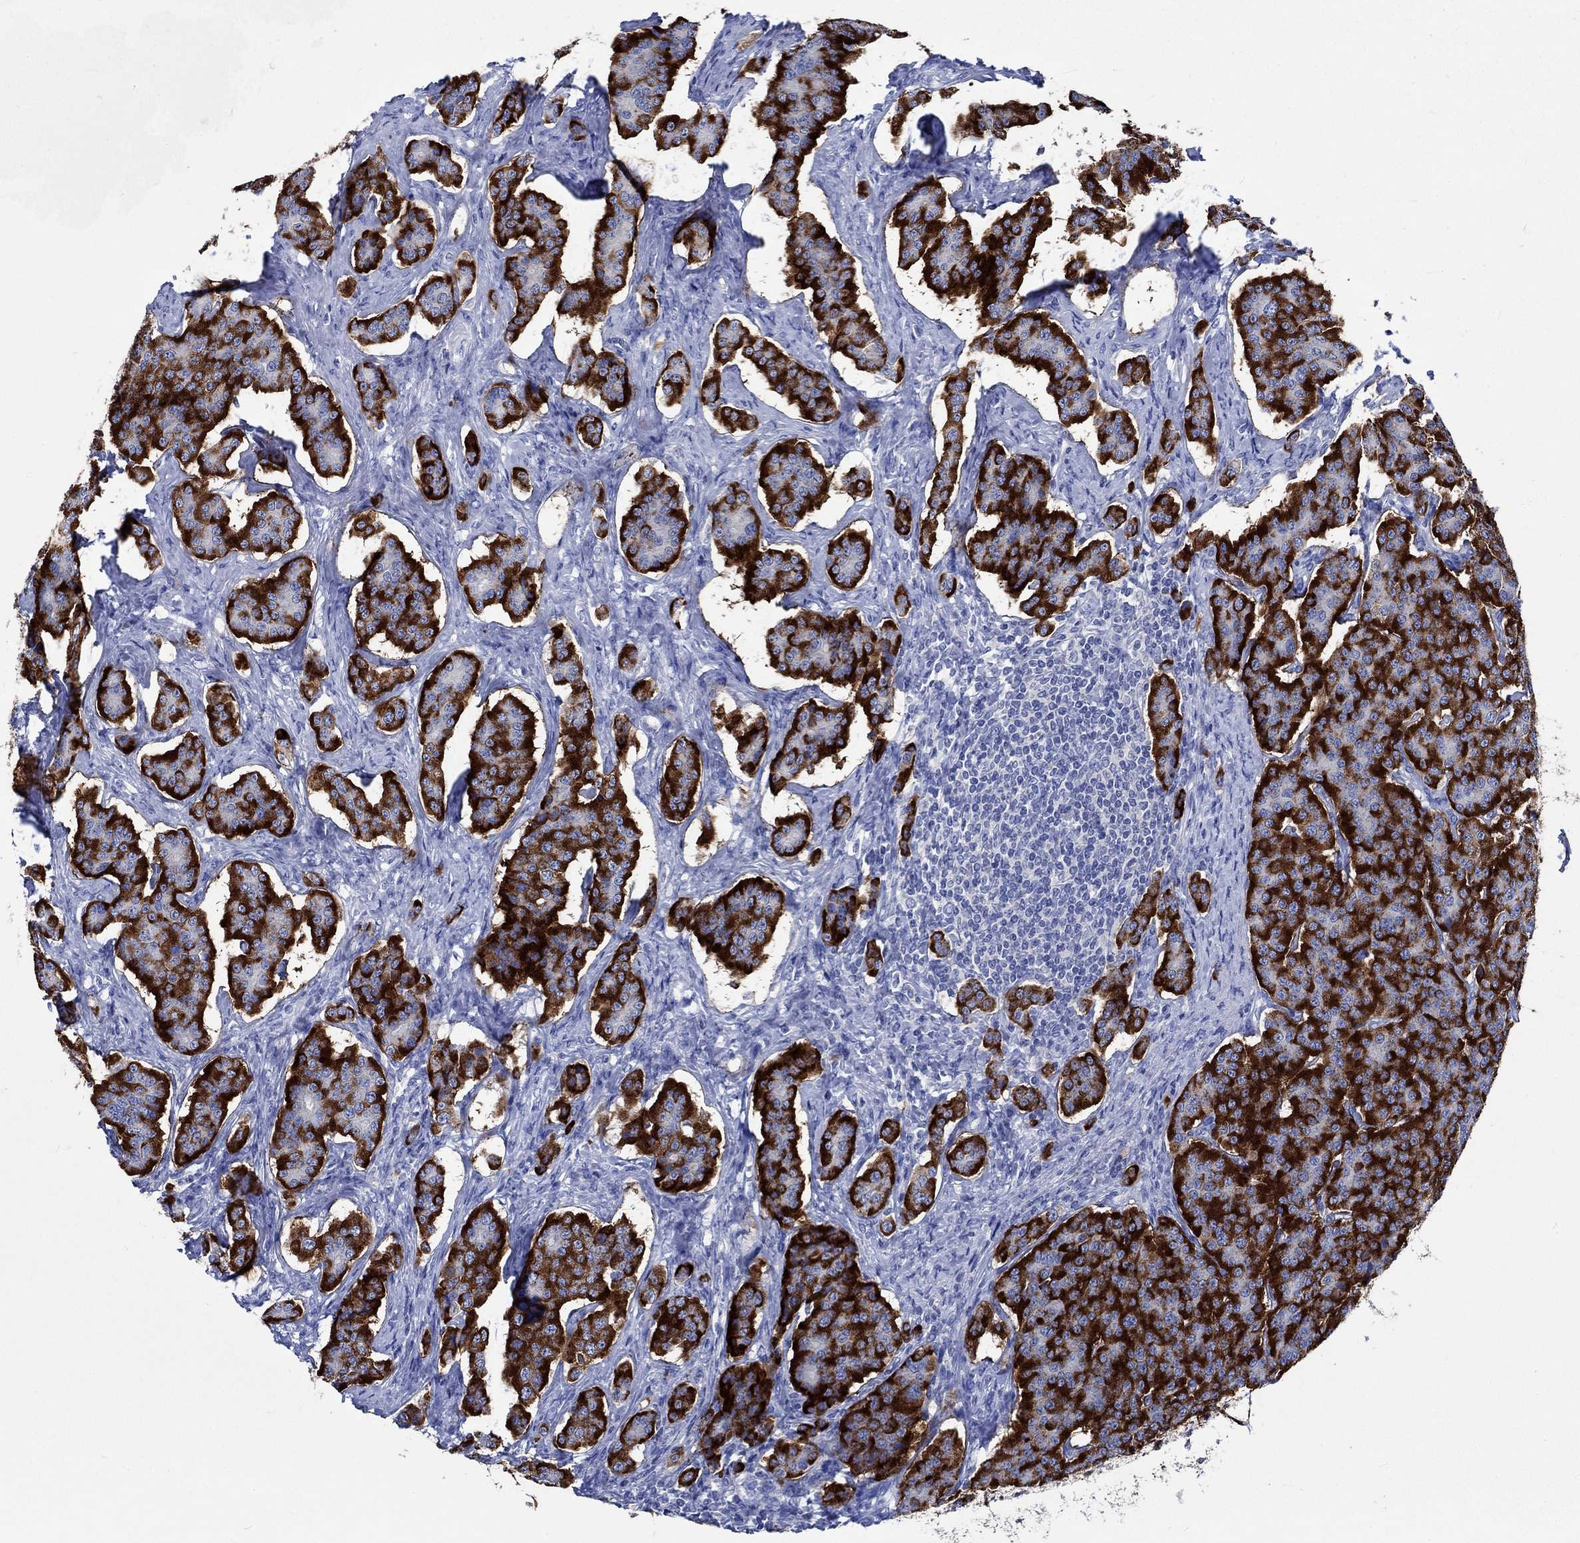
{"staining": {"intensity": "strong", "quantity": ">75%", "location": "cytoplasmic/membranous"}, "tissue": "carcinoid", "cell_type": "Tumor cells", "image_type": "cancer", "snomed": [{"axis": "morphology", "description": "Carcinoid, malignant, NOS"}, {"axis": "topography", "description": "Small intestine"}], "caption": "Protein expression analysis of carcinoid (malignant) displays strong cytoplasmic/membranous expression in about >75% of tumor cells.", "gene": "PTPRN2", "patient": {"sex": "female", "age": 58}}